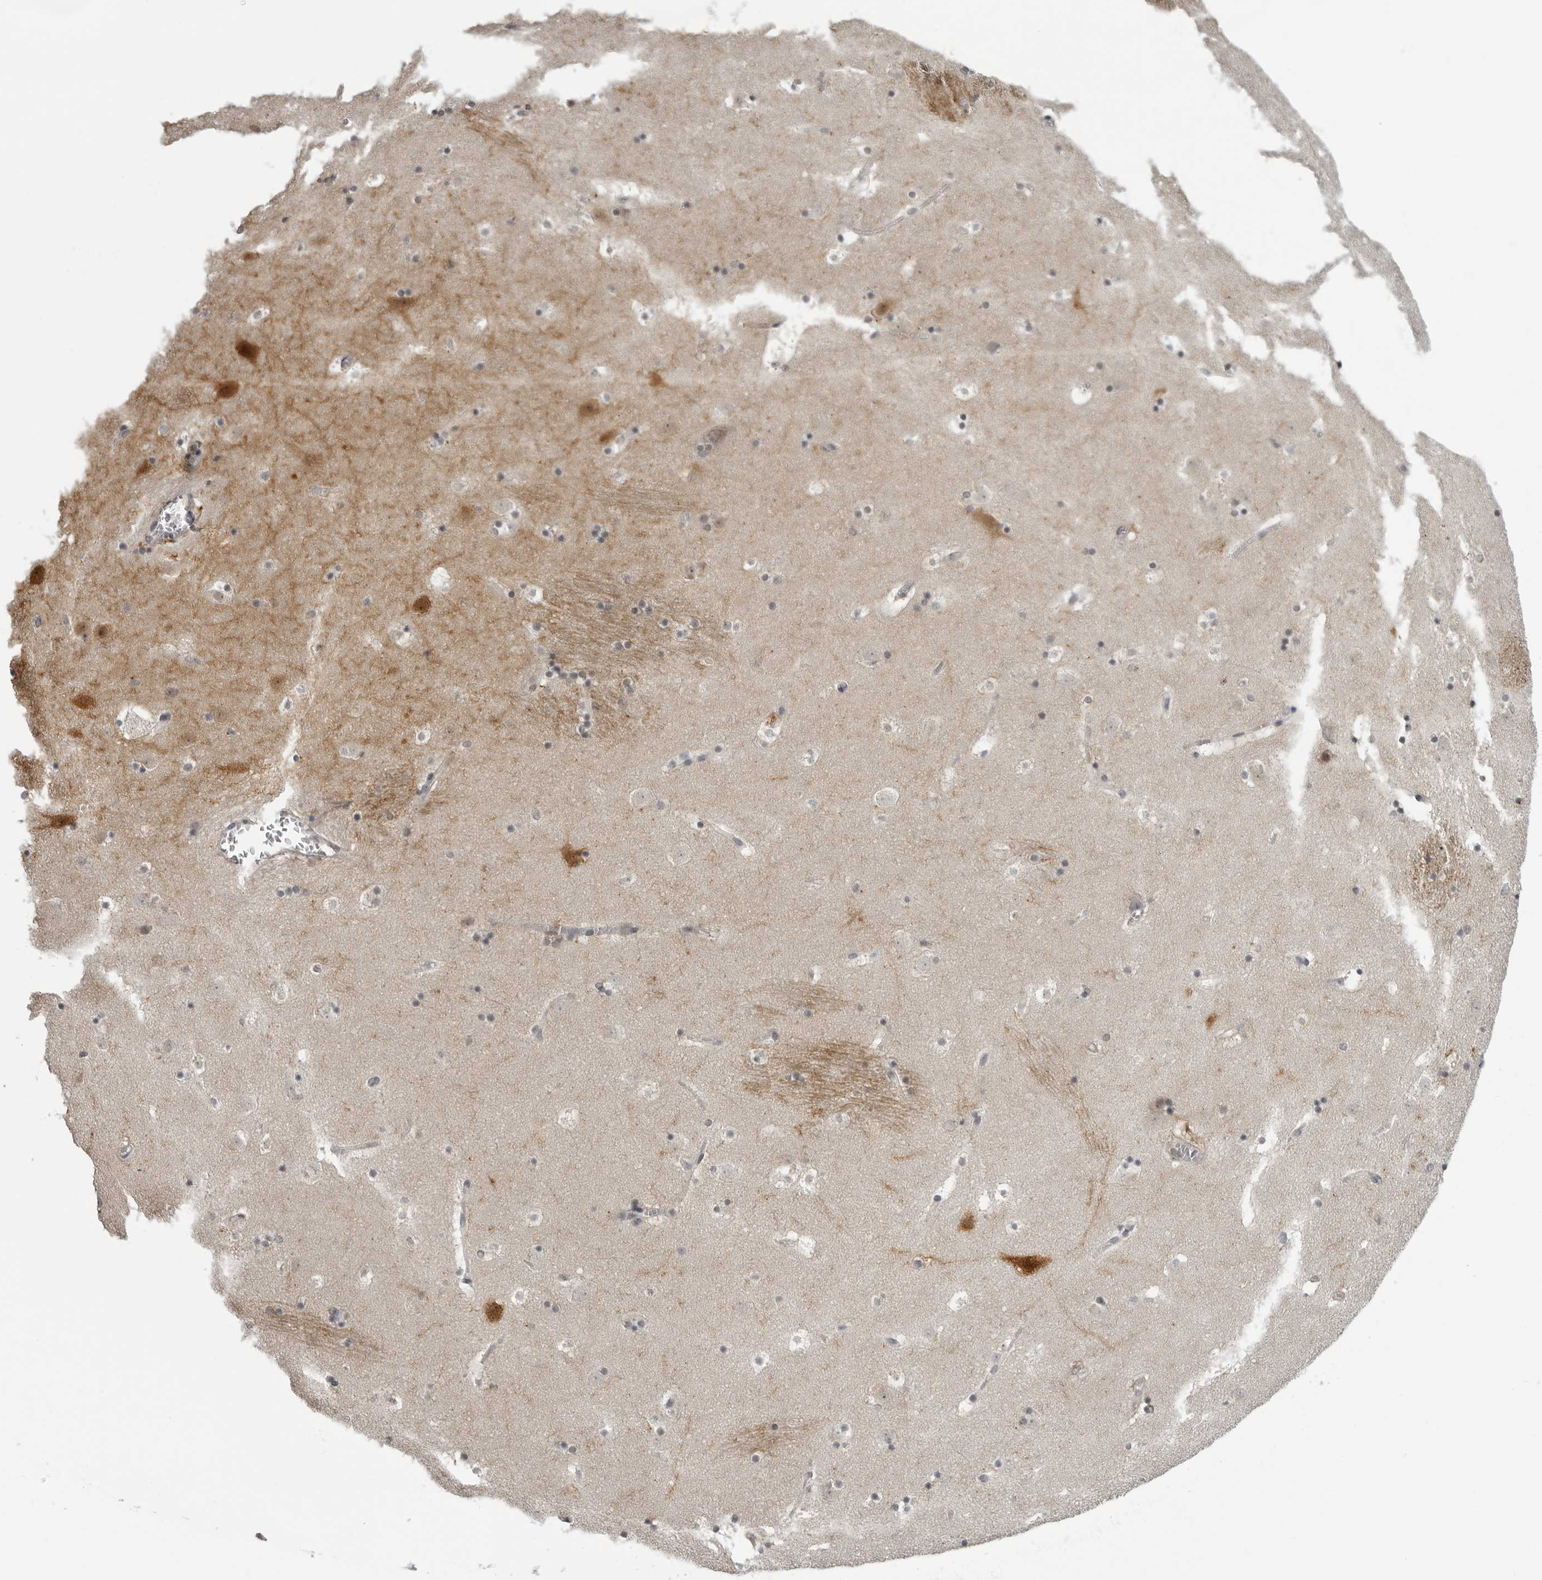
{"staining": {"intensity": "moderate", "quantity": "<25%", "location": "cytoplasmic/membranous"}, "tissue": "caudate", "cell_type": "Glial cells", "image_type": "normal", "snomed": [{"axis": "morphology", "description": "Normal tissue, NOS"}, {"axis": "topography", "description": "Lateral ventricle wall"}], "caption": "Unremarkable caudate exhibits moderate cytoplasmic/membranous expression in approximately <25% of glial cells (Brightfield microscopy of DAB IHC at high magnification)..", "gene": "PDCL3", "patient": {"sex": "male", "age": 45}}